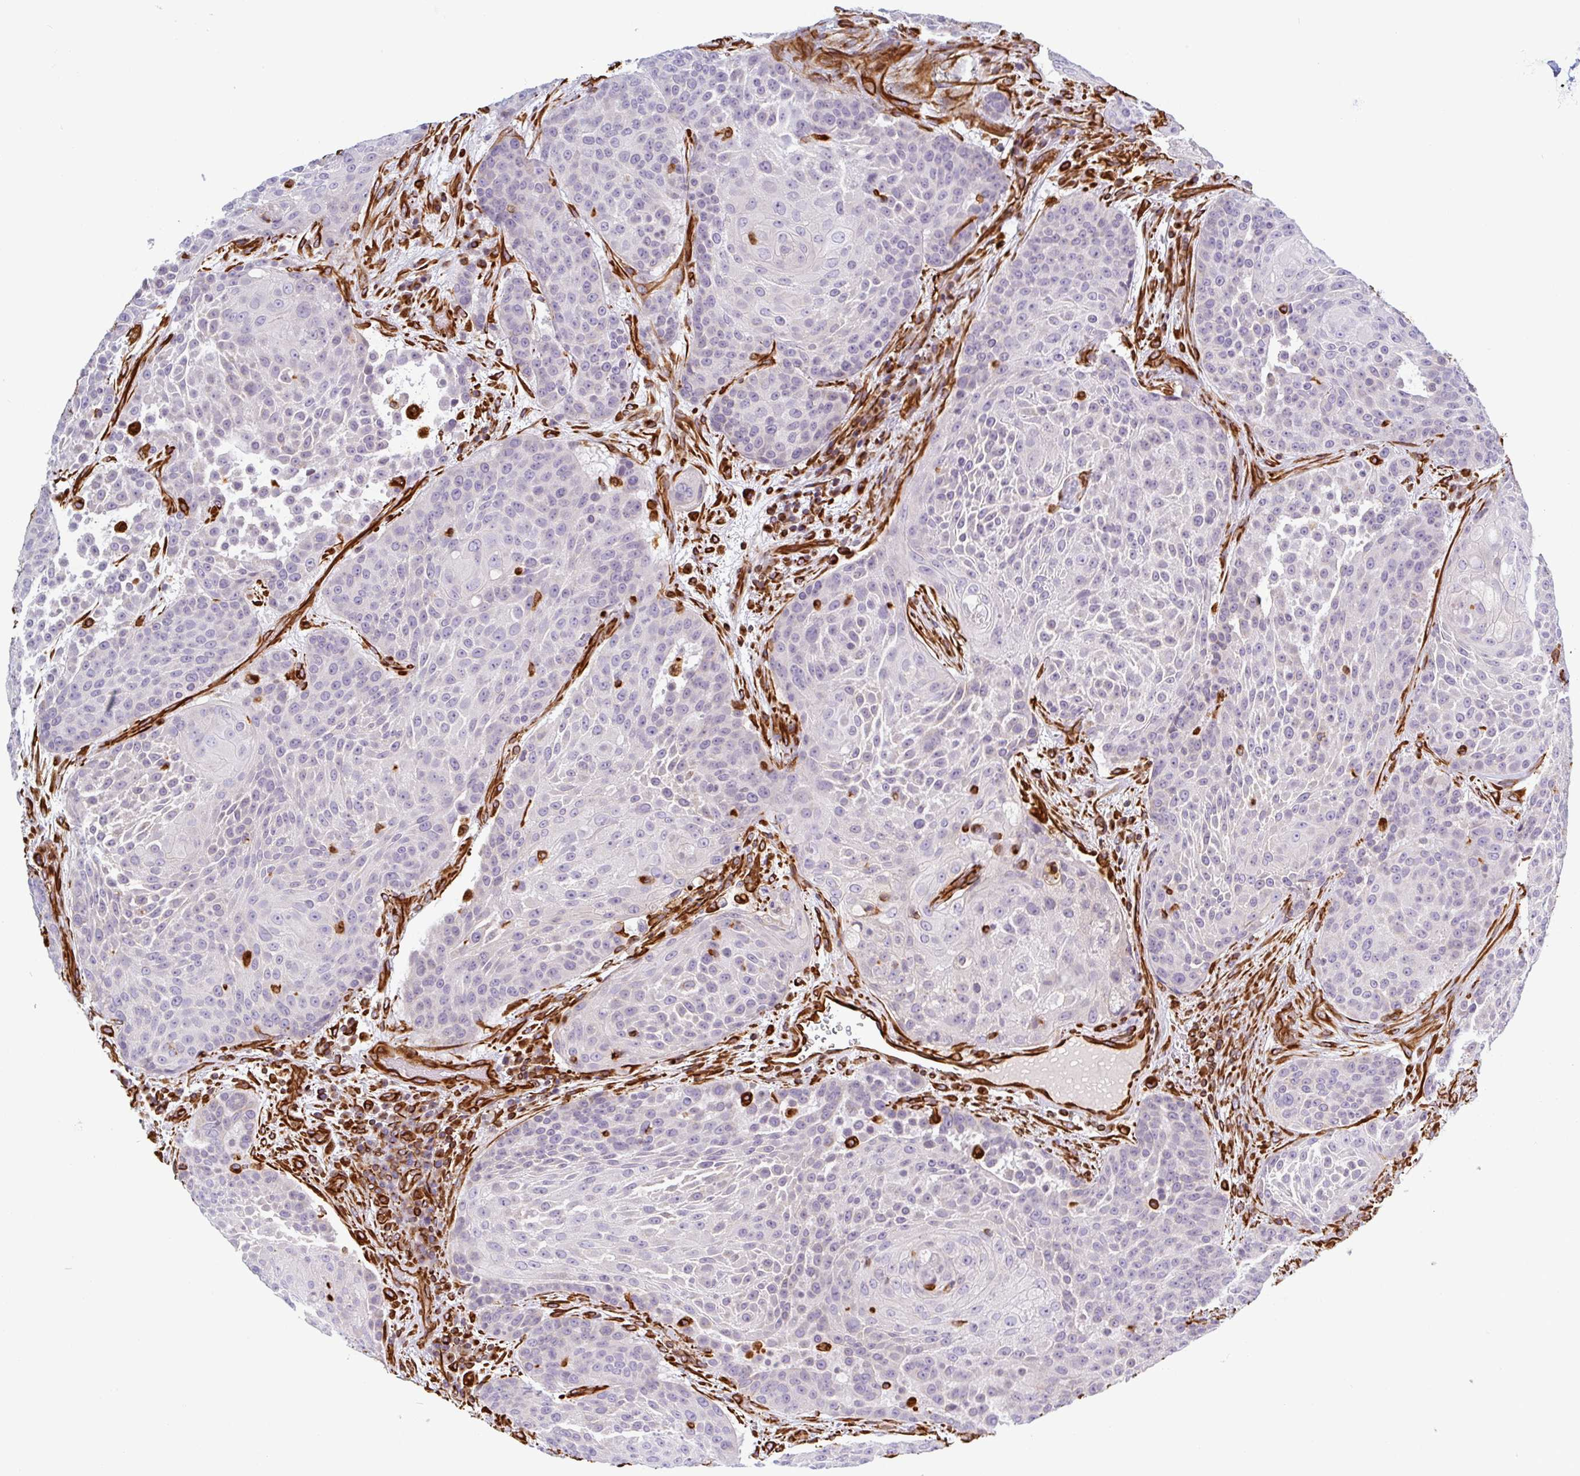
{"staining": {"intensity": "negative", "quantity": "none", "location": "none"}, "tissue": "urothelial cancer", "cell_type": "Tumor cells", "image_type": "cancer", "snomed": [{"axis": "morphology", "description": "Urothelial carcinoma, High grade"}, {"axis": "topography", "description": "Urinary bladder"}], "caption": "Immunohistochemical staining of urothelial cancer exhibits no significant expression in tumor cells.", "gene": "PPFIA1", "patient": {"sex": "female", "age": 63}}